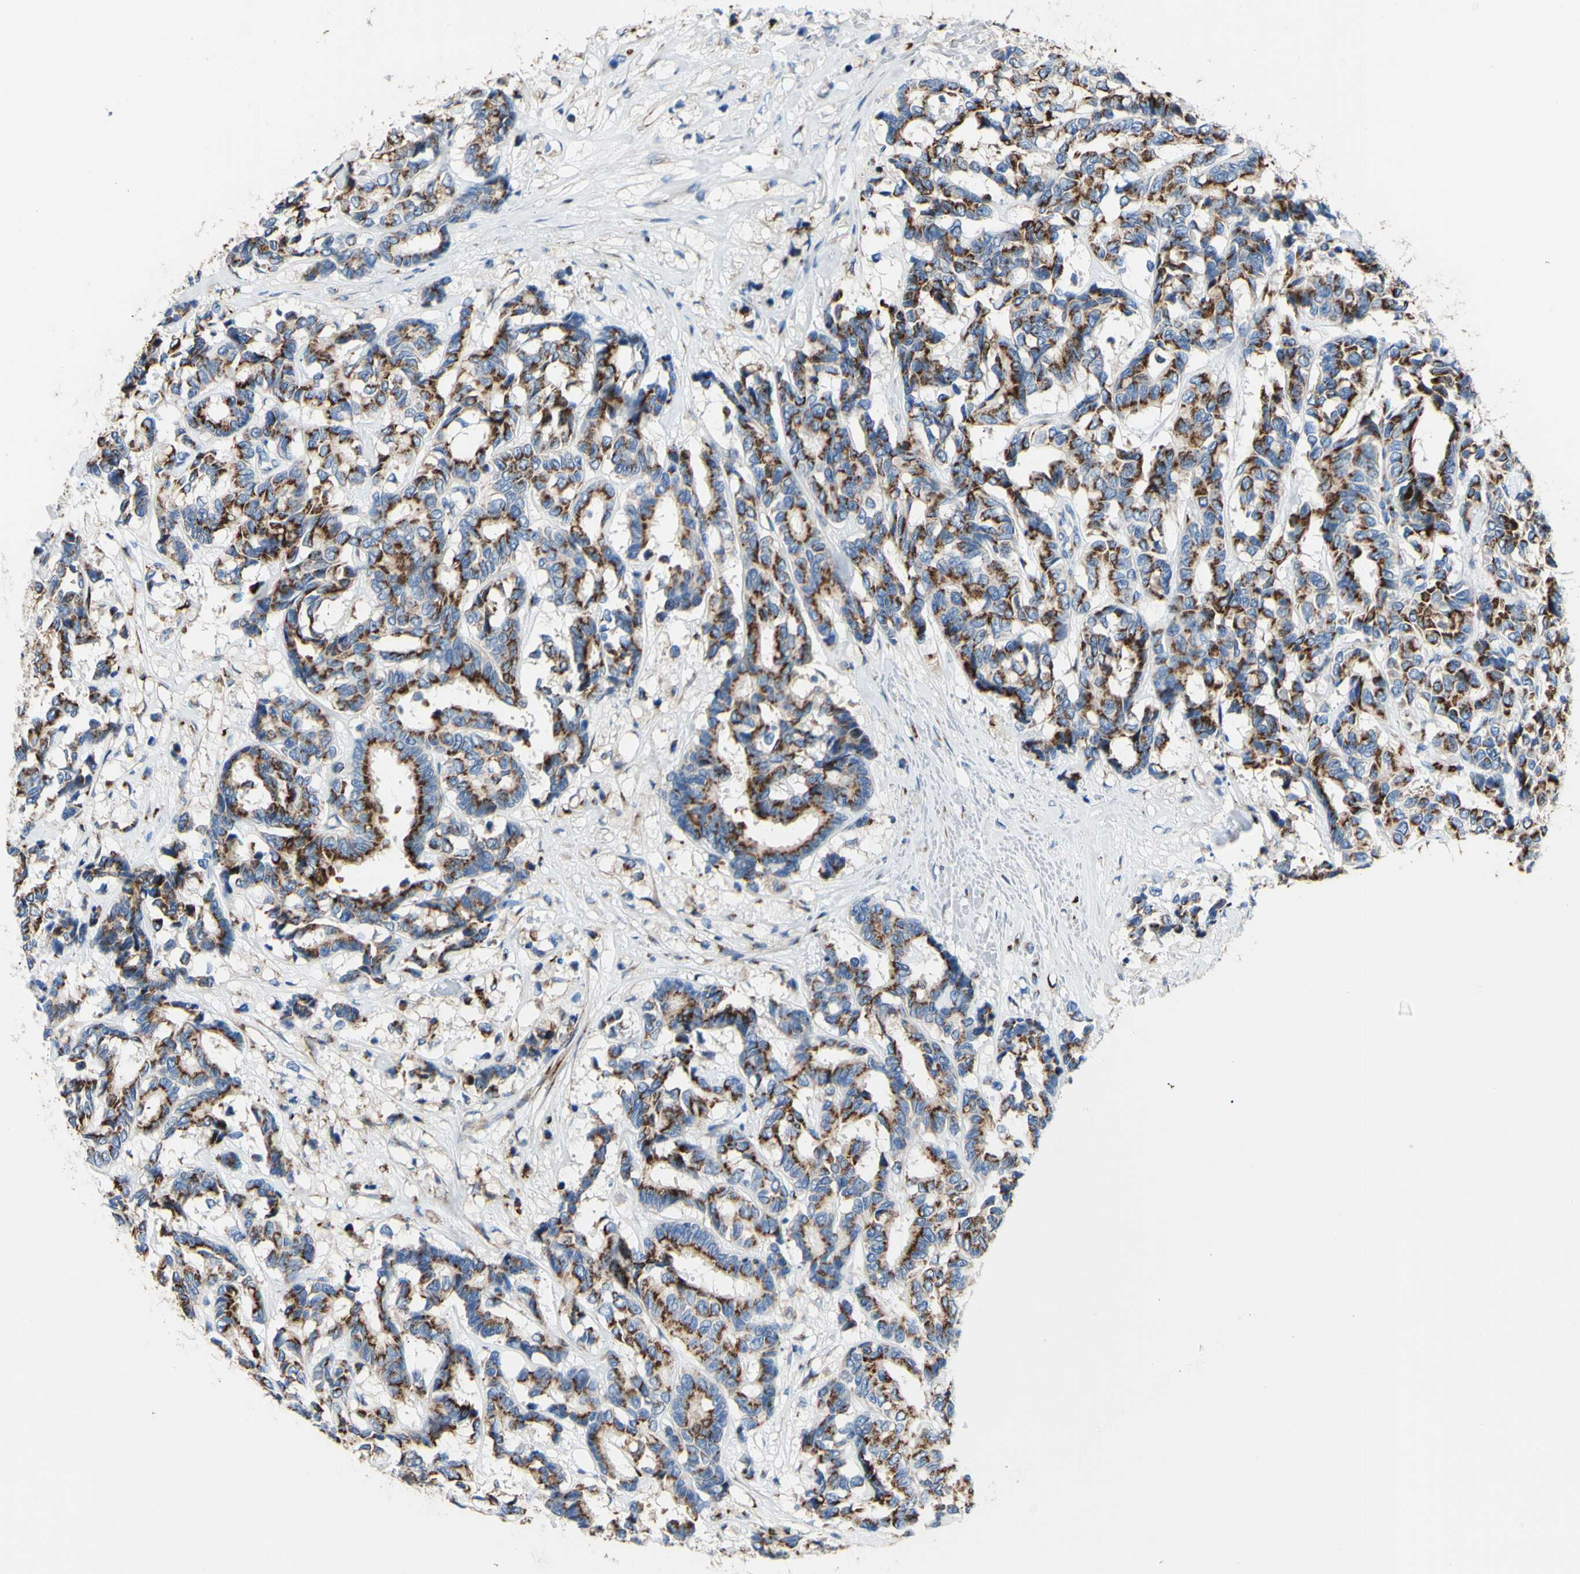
{"staining": {"intensity": "moderate", "quantity": "25%-75%", "location": "cytoplasmic/membranous"}, "tissue": "breast cancer", "cell_type": "Tumor cells", "image_type": "cancer", "snomed": [{"axis": "morphology", "description": "Duct carcinoma"}, {"axis": "topography", "description": "Breast"}], "caption": "Immunohistochemical staining of breast cancer (intraductal carcinoma) demonstrates medium levels of moderate cytoplasmic/membranous protein expression in about 25%-75% of tumor cells. (Brightfield microscopy of DAB IHC at high magnification).", "gene": "GALNT2", "patient": {"sex": "female", "age": 87}}